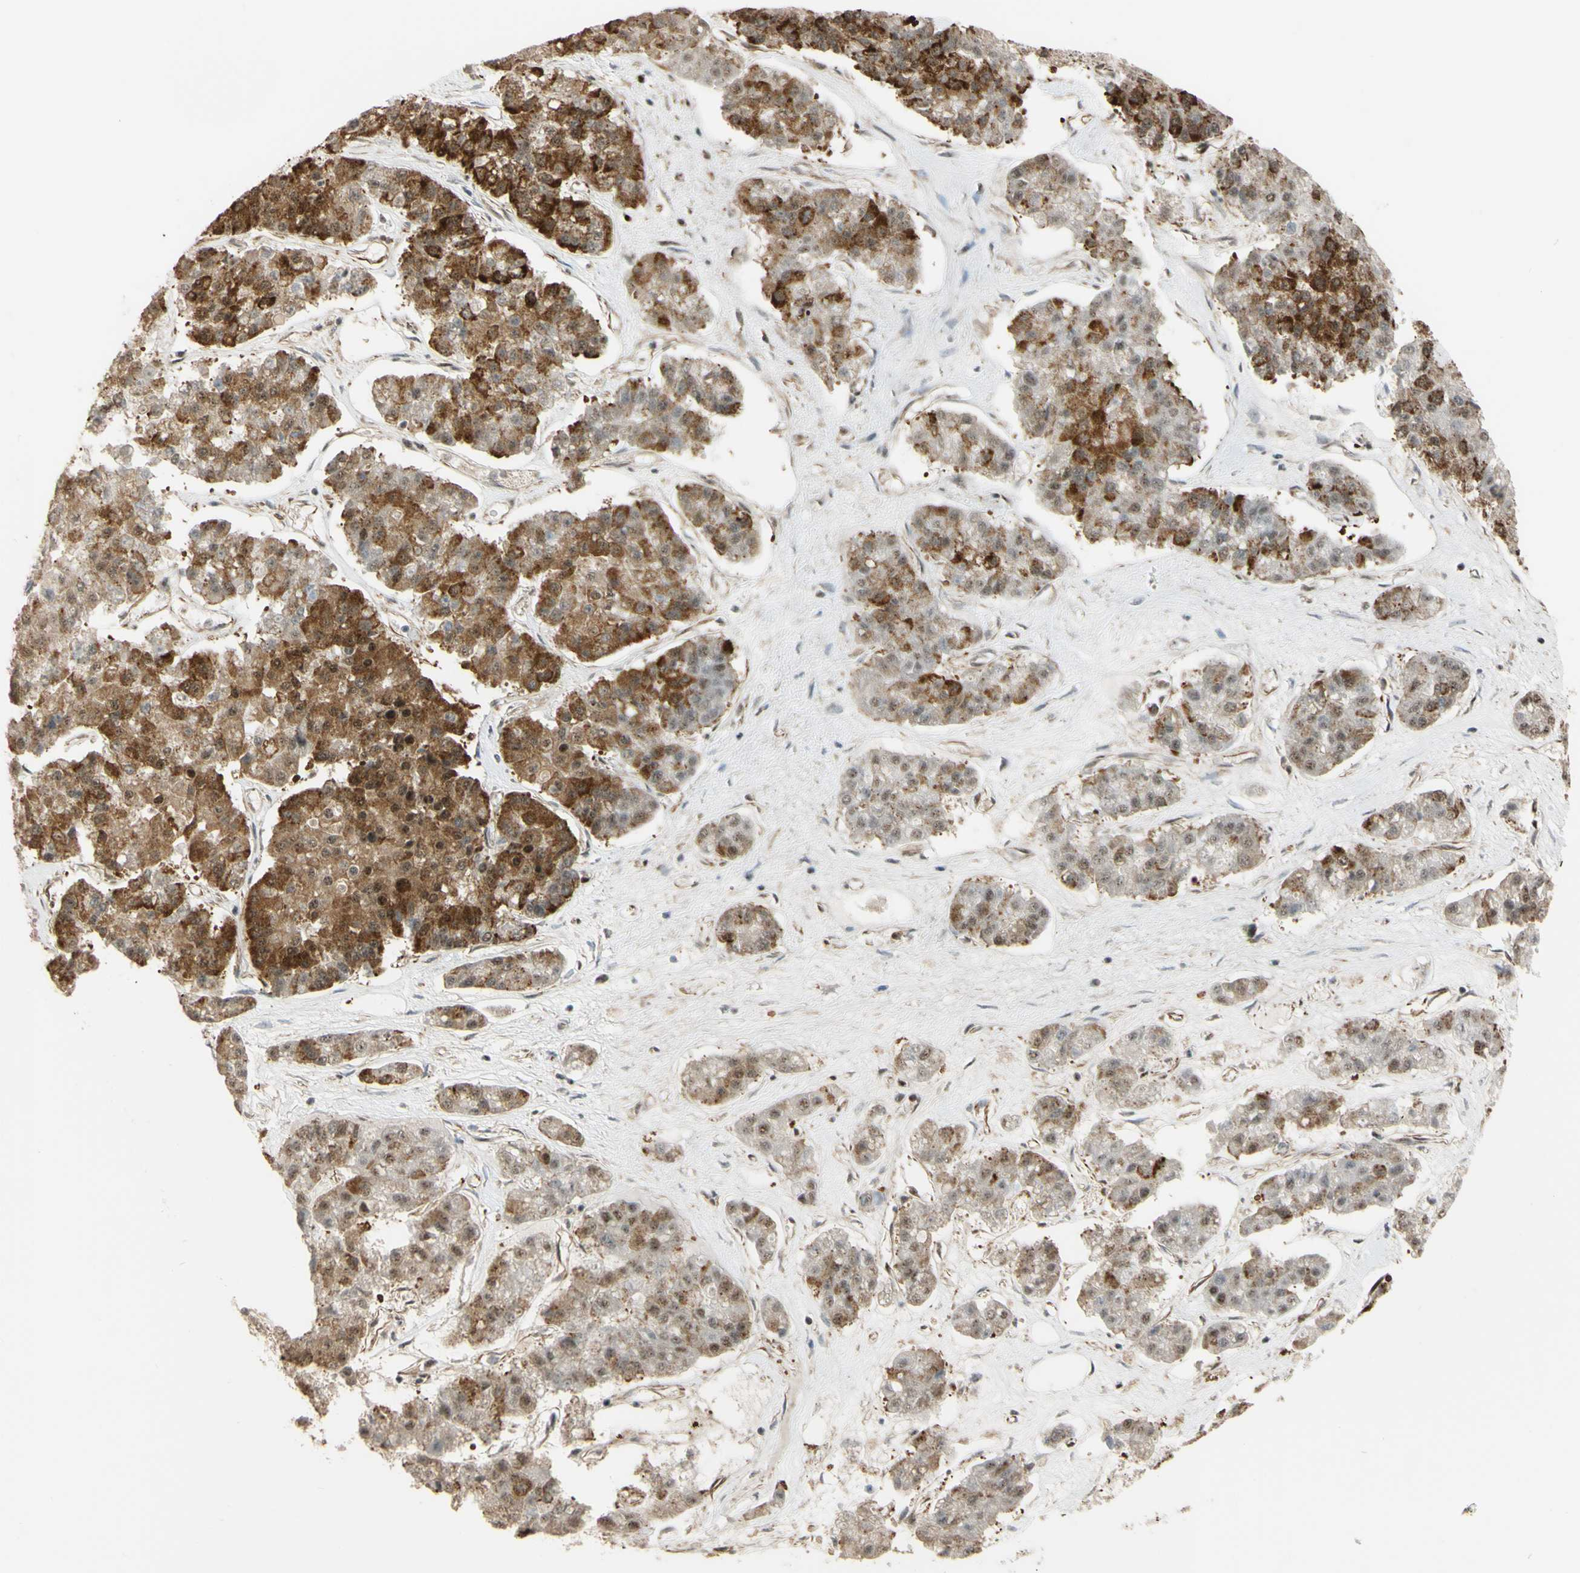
{"staining": {"intensity": "moderate", "quantity": ">75%", "location": "cytoplasmic/membranous,nuclear"}, "tissue": "pancreatic cancer", "cell_type": "Tumor cells", "image_type": "cancer", "snomed": [{"axis": "morphology", "description": "Adenocarcinoma, NOS"}, {"axis": "topography", "description": "Pancreas"}], "caption": "Protein staining by immunohistochemistry (IHC) reveals moderate cytoplasmic/membranous and nuclear expression in approximately >75% of tumor cells in pancreatic adenocarcinoma.", "gene": "SAP18", "patient": {"sex": "male", "age": 50}}